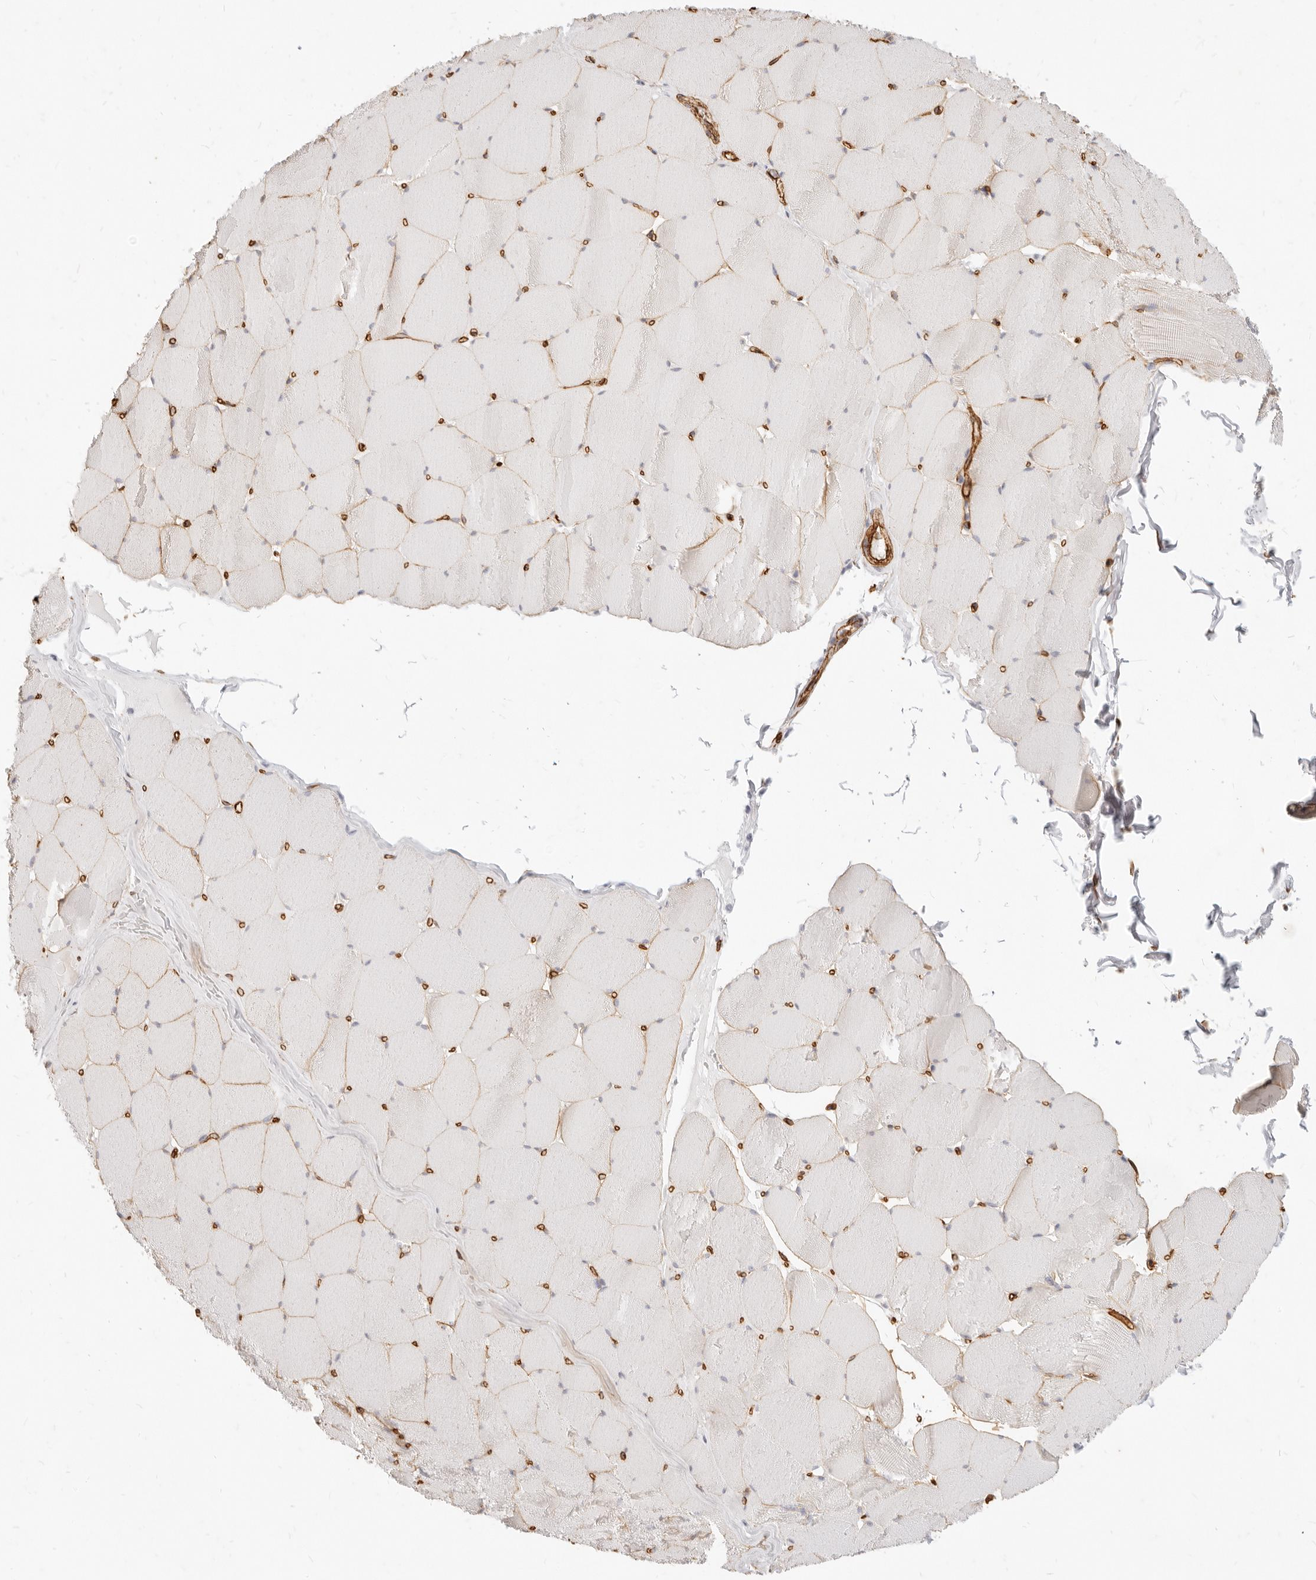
{"staining": {"intensity": "weak", "quantity": "<25%", "location": "cytoplasmic/membranous"}, "tissue": "skeletal muscle", "cell_type": "Myocytes", "image_type": "normal", "snomed": [{"axis": "morphology", "description": "Normal tissue, NOS"}, {"axis": "topography", "description": "Skeletal muscle"}], "caption": "Immunohistochemistry of unremarkable skeletal muscle exhibits no staining in myocytes.", "gene": "NUS1", "patient": {"sex": "male", "age": 62}}